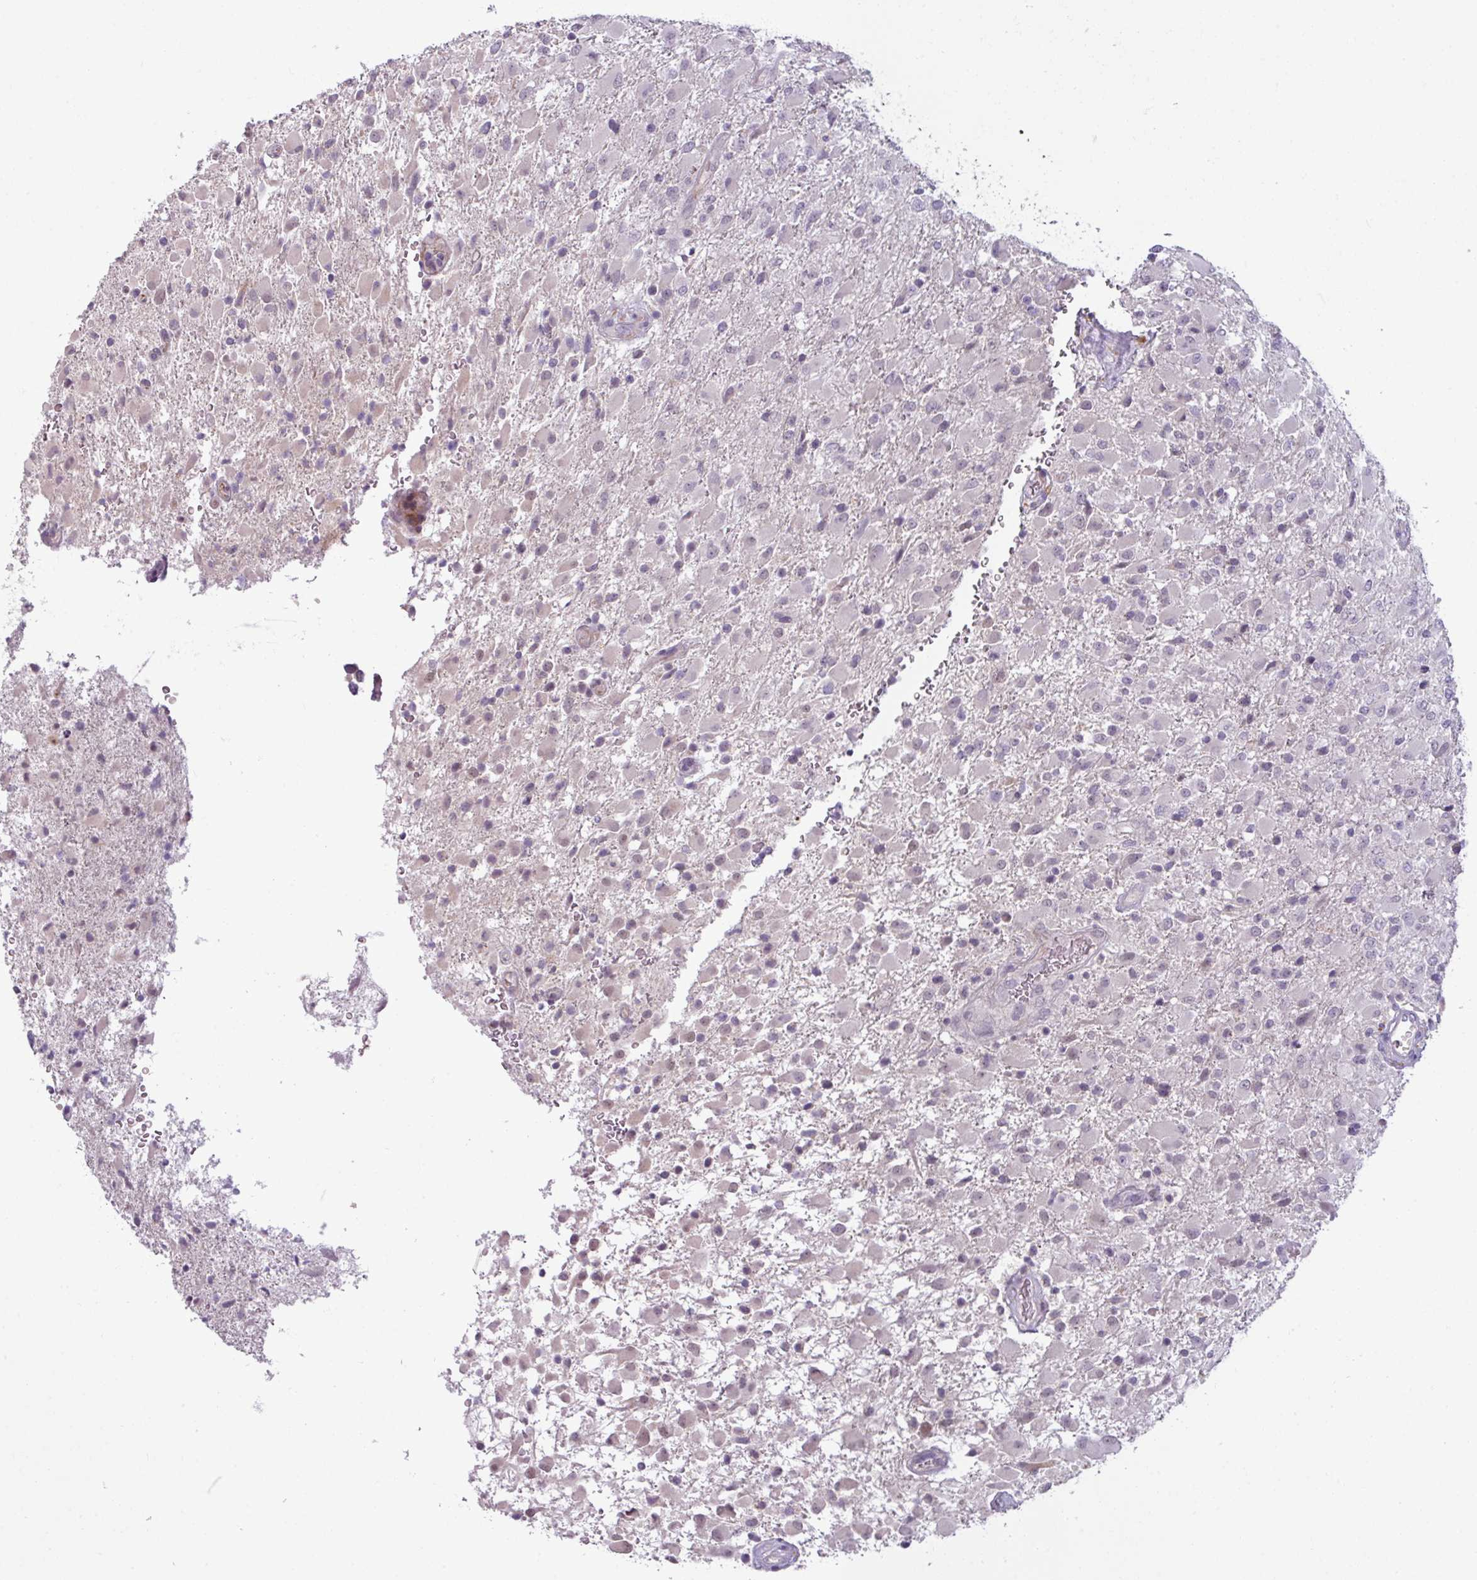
{"staining": {"intensity": "weak", "quantity": "<25%", "location": "nuclear"}, "tissue": "glioma", "cell_type": "Tumor cells", "image_type": "cancer", "snomed": [{"axis": "morphology", "description": "Glioma, malignant, Low grade"}, {"axis": "topography", "description": "Brain"}], "caption": "Histopathology image shows no significant protein staining in tumor cells of glioma. The staining is performed using DAB (3,3'-diaminobenzidine) brown chromogen with nuclei counter-stained in using hematoxylin.", "gene": "UVSSA", "patient": {"sex": "male", "age": 65}}